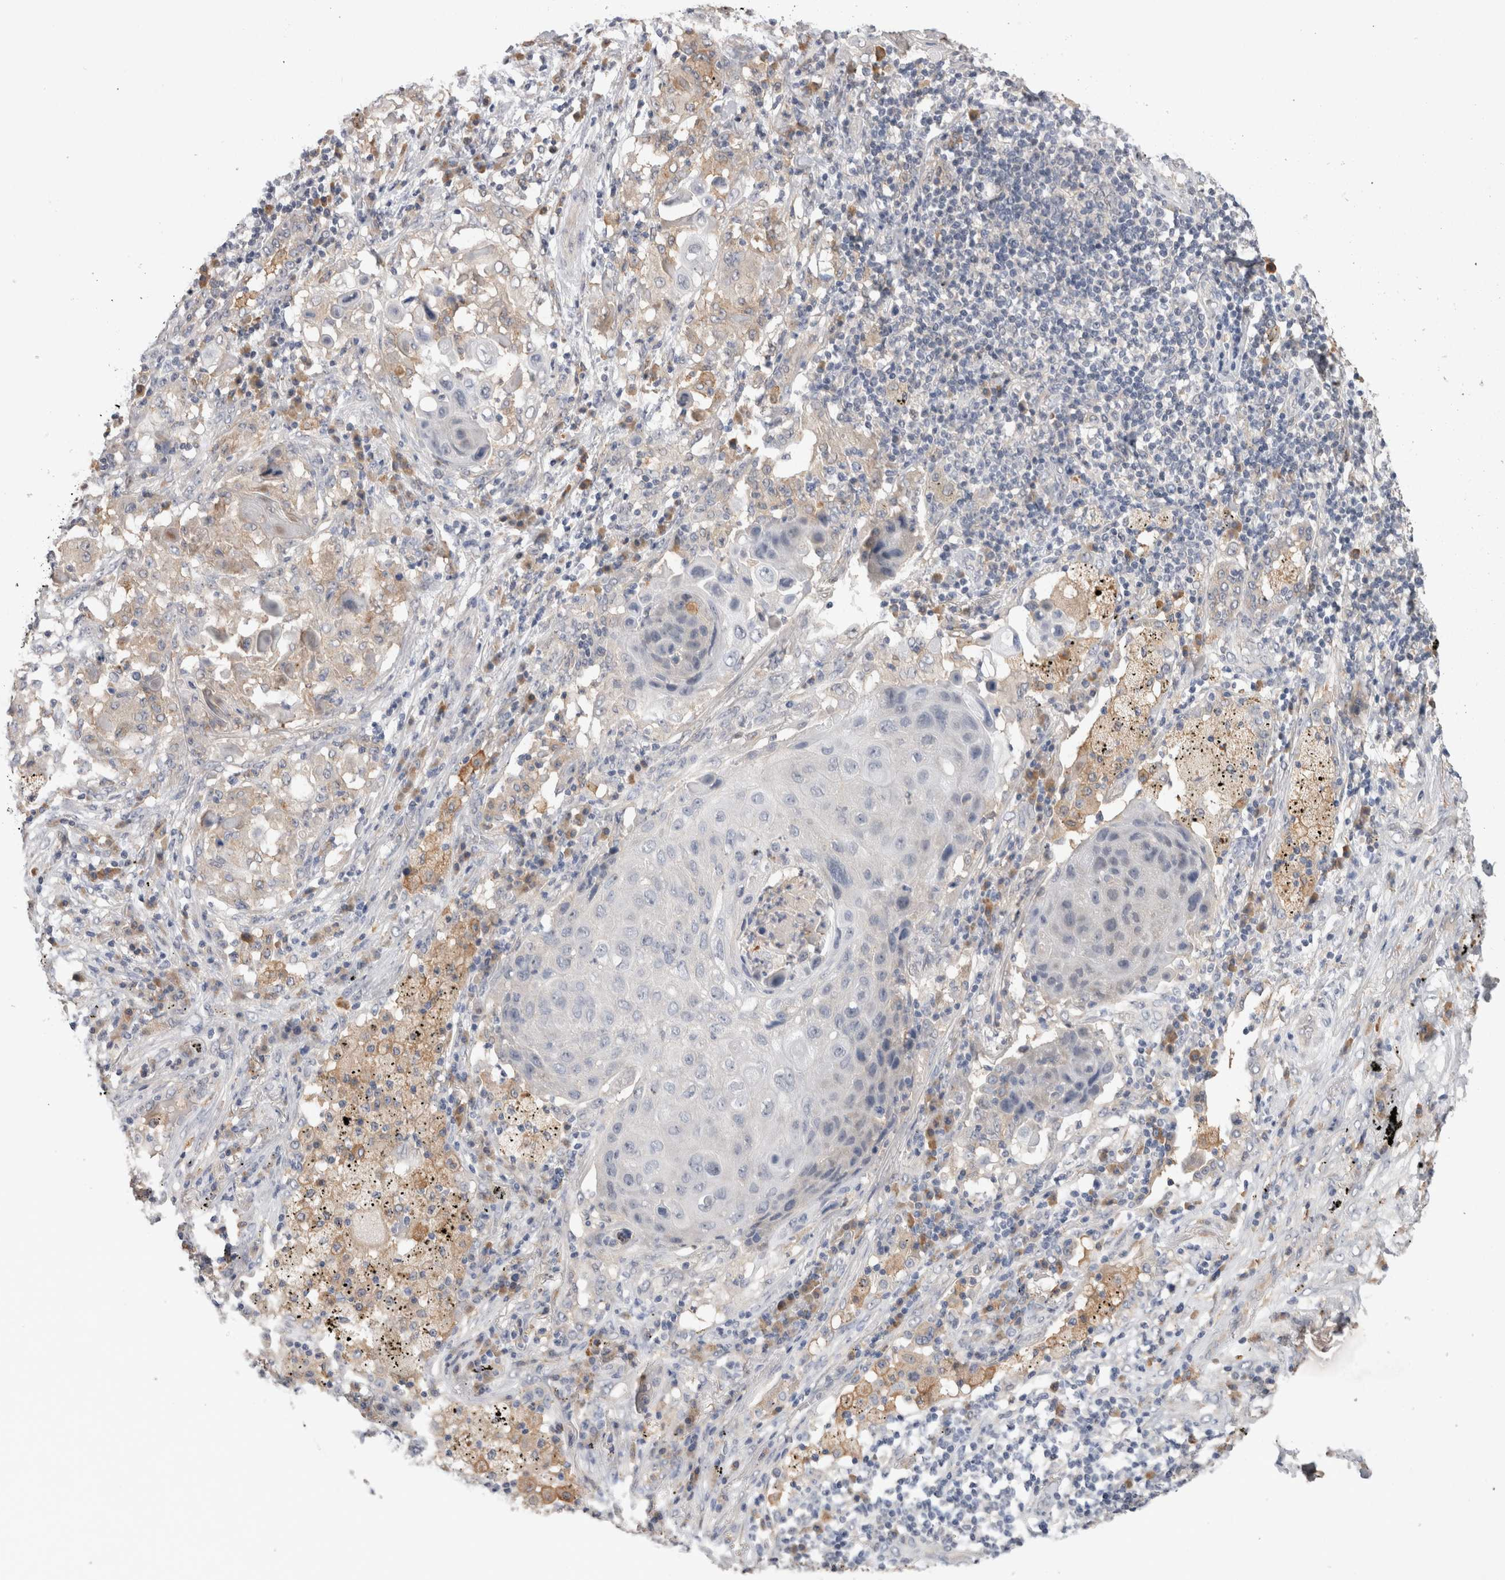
{"staining": {"intensity": "negative", "quantity": "none", "location": "none"}, "tissue": "lung cancer", "cell_type": "Tumor cells", "image_type": "cancer", "snomed": [{"axis": "morphology", "description": "Squamous cell carcinoma, NOS"}, {"axis": "topography", "description": "Lung"}], "caption": "A high-resolution photomicrograph shows IHC staining of lung cancer, which demonstrates no significant expression in tumor cells.", "gene": "VSIG4", "patient": {"sex": "female", "age": 63}}